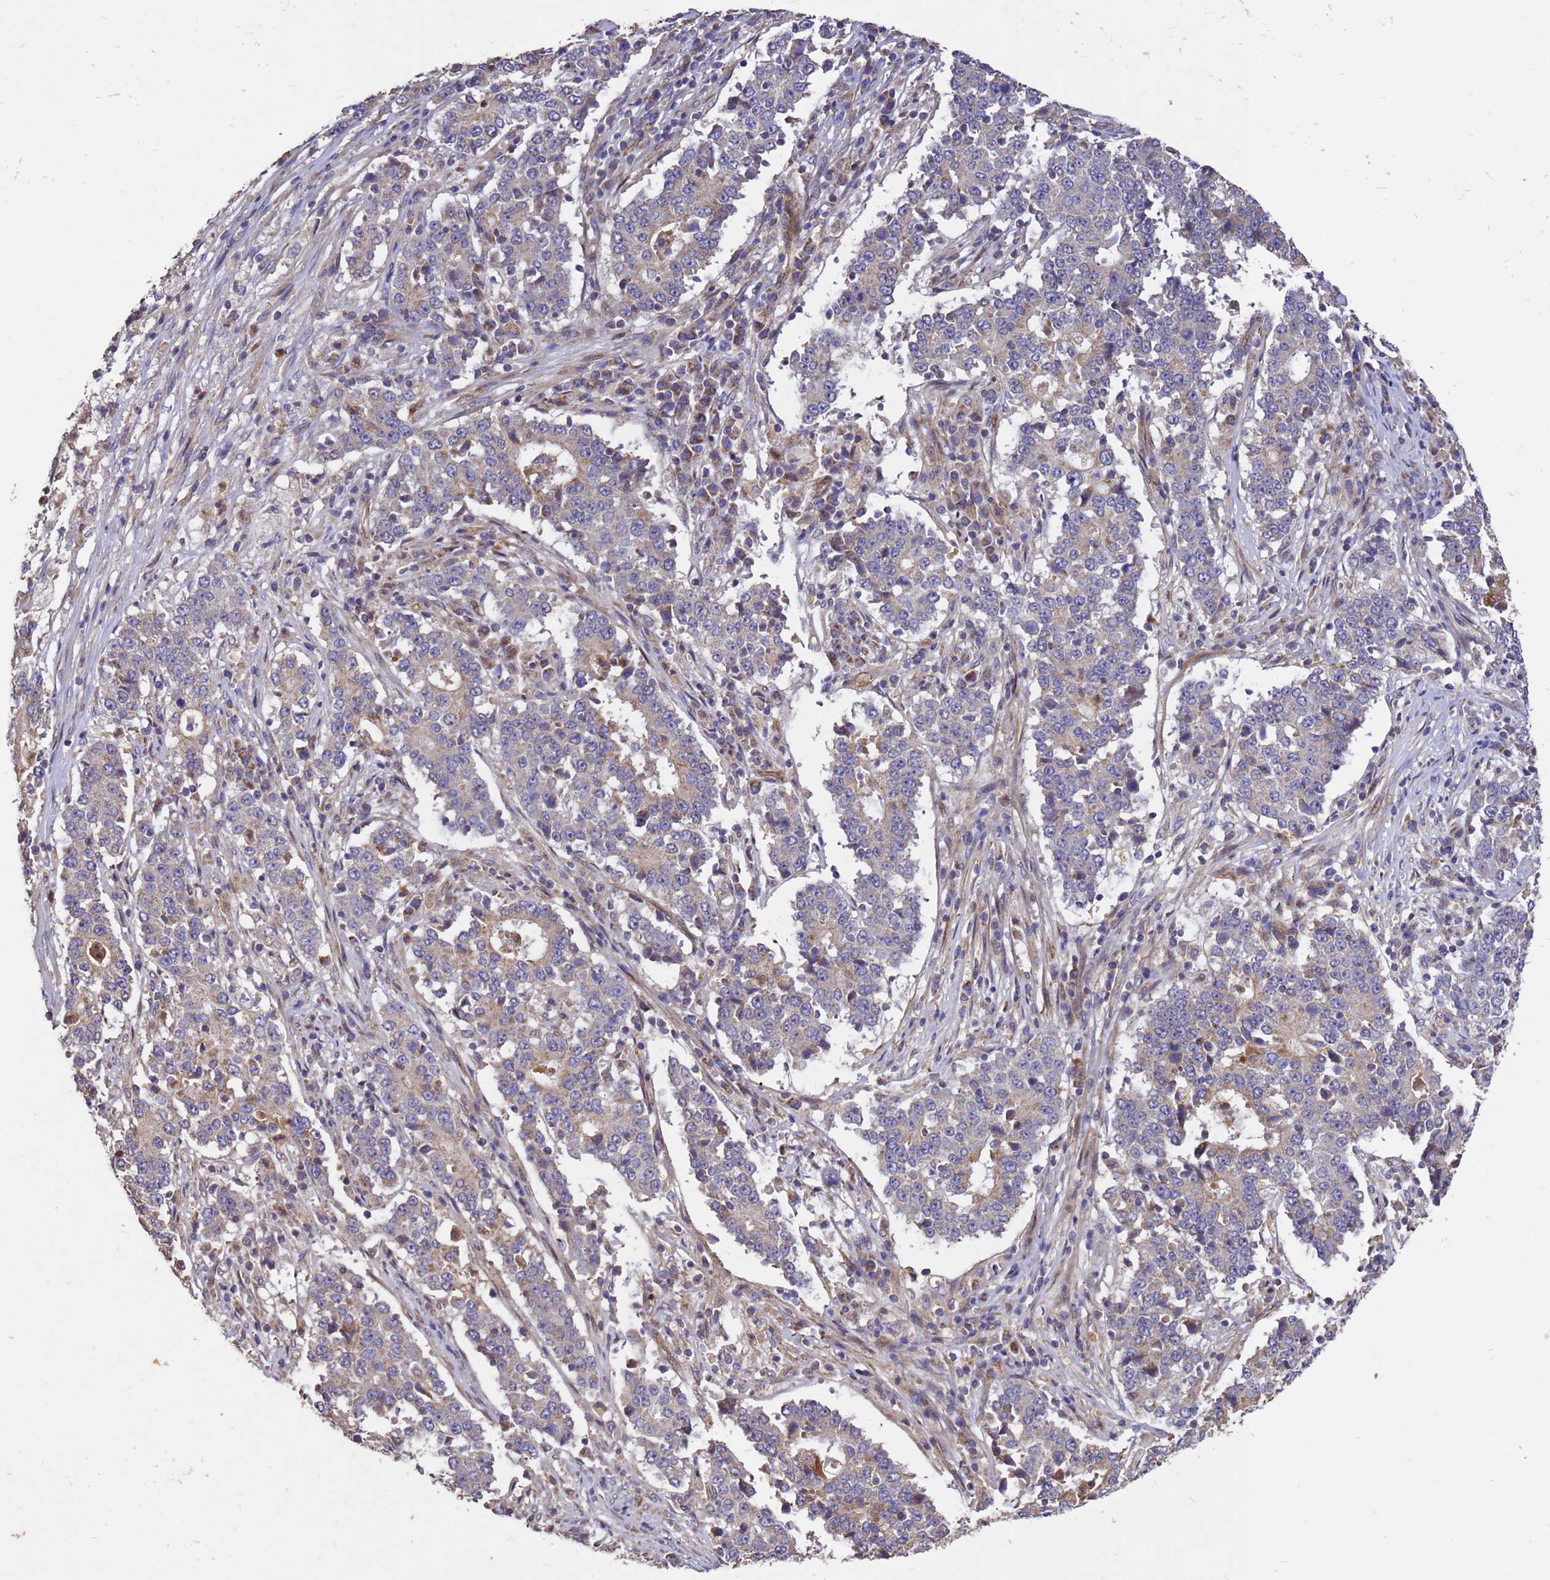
{"staining": {"intensity": "weak", "quantity": ">75%", "location": "cytoplasmic/membranous"}, "tissue": "stomach cancer", "cell_type": "Tumor cells", "image_type": "cancer", "snomed": [{"axis": "morphology", "description": "Adenocarcinoma, NOS"}, {"axis": "topography", "description": "Stomach"}], "caption": "The immunohistochemical stain labels weak cytoplasmic/membranous positivity in tumor cells of stomach adenocarcinoma tissue.", "gene": "RSPRY1", "patient": {"sex": "male", "age": 59}}